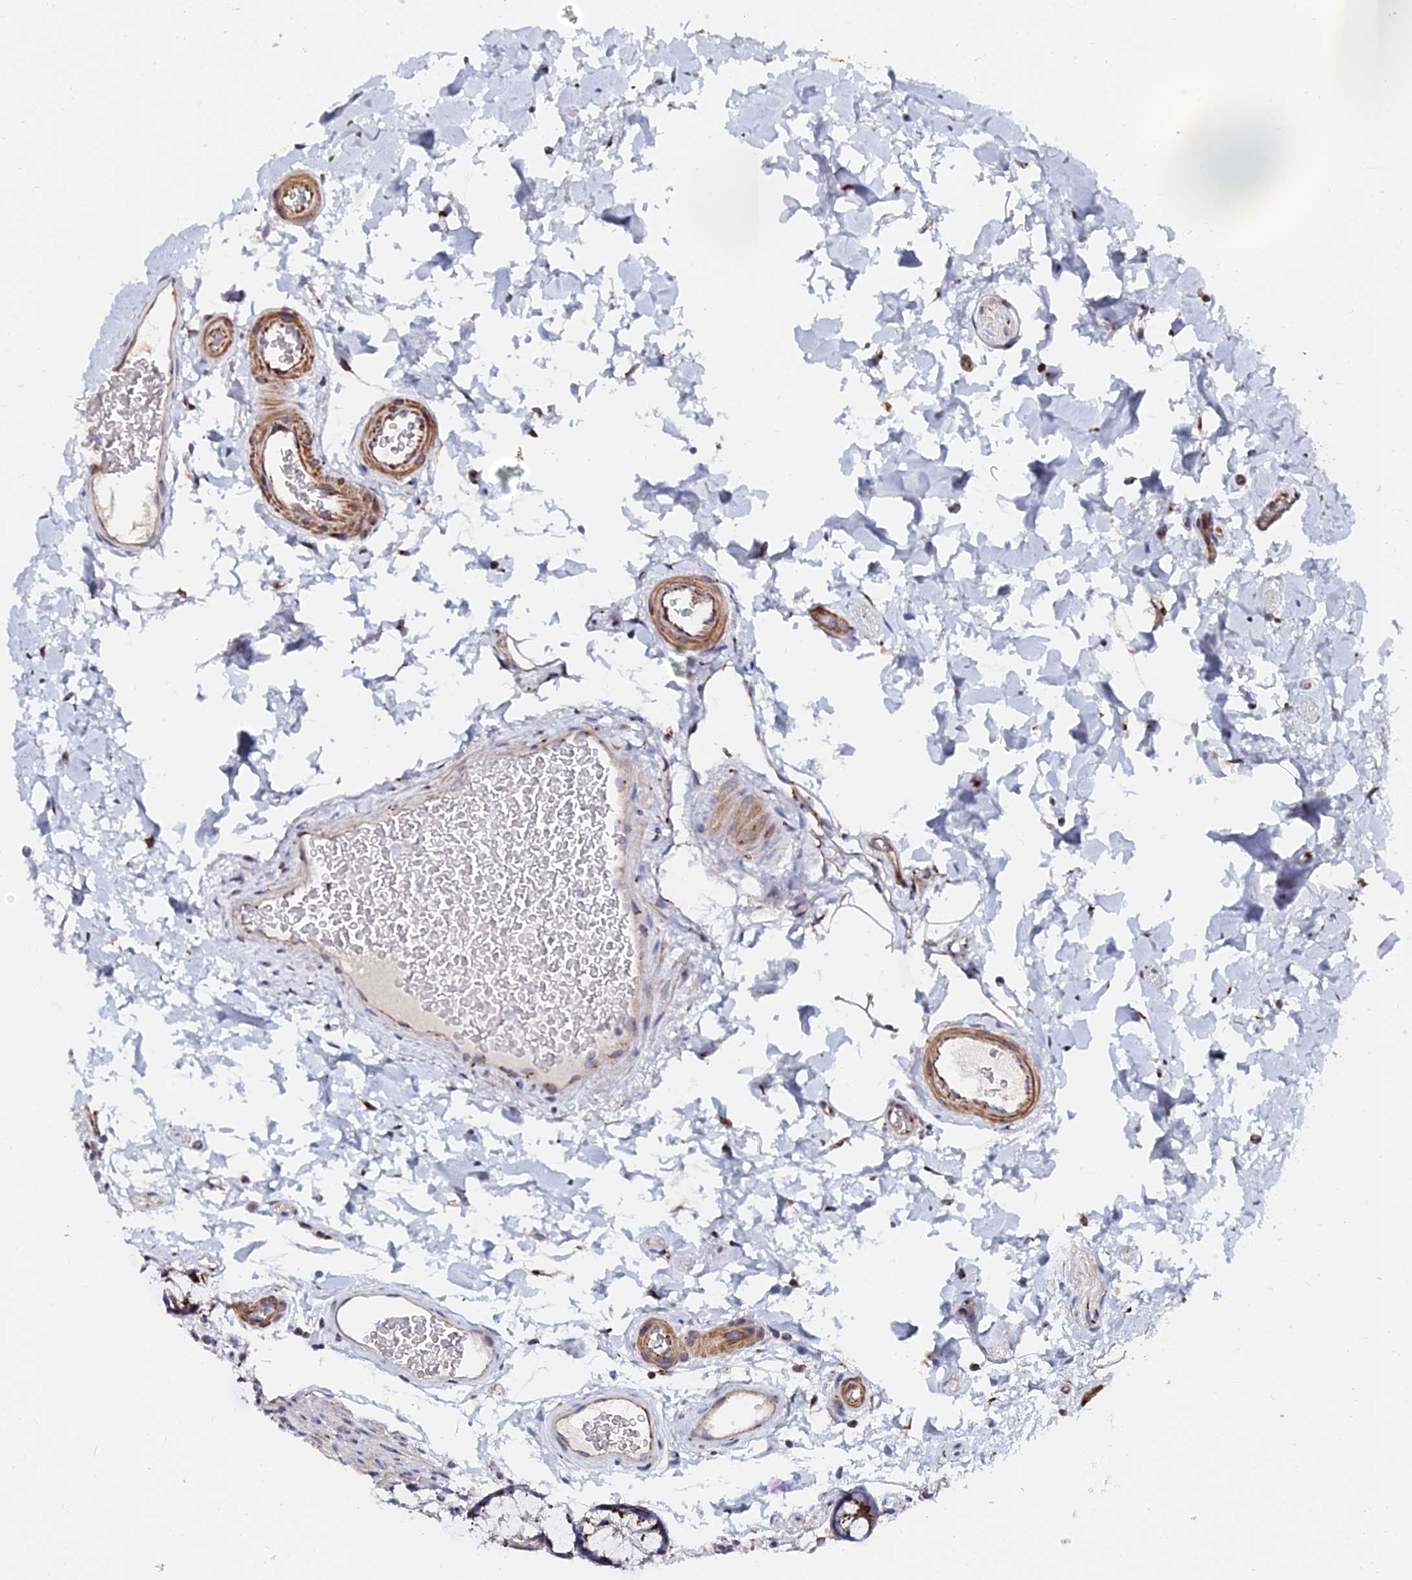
{"staining": {"intensity": "moderate", "quantity": ">75%", "location": "cytoplasmic/membranous"}, "tissue": "colon", "cell_type": "Endothelial cells", "image_type": "normal", "snomed": [{"axis": "morphology", "description": "Normal tissue, NOS"}, {"axis": "topography", "description": "Colon"}], "caption": "Immunohistochemical staining of normal human colon reveals >75% levels of moderate cytoplasmic/membranous protein positivity in about >75% of endothelial cells.", "gene": "BORCS8", "patient": {"sex": "female", "age": 82}}